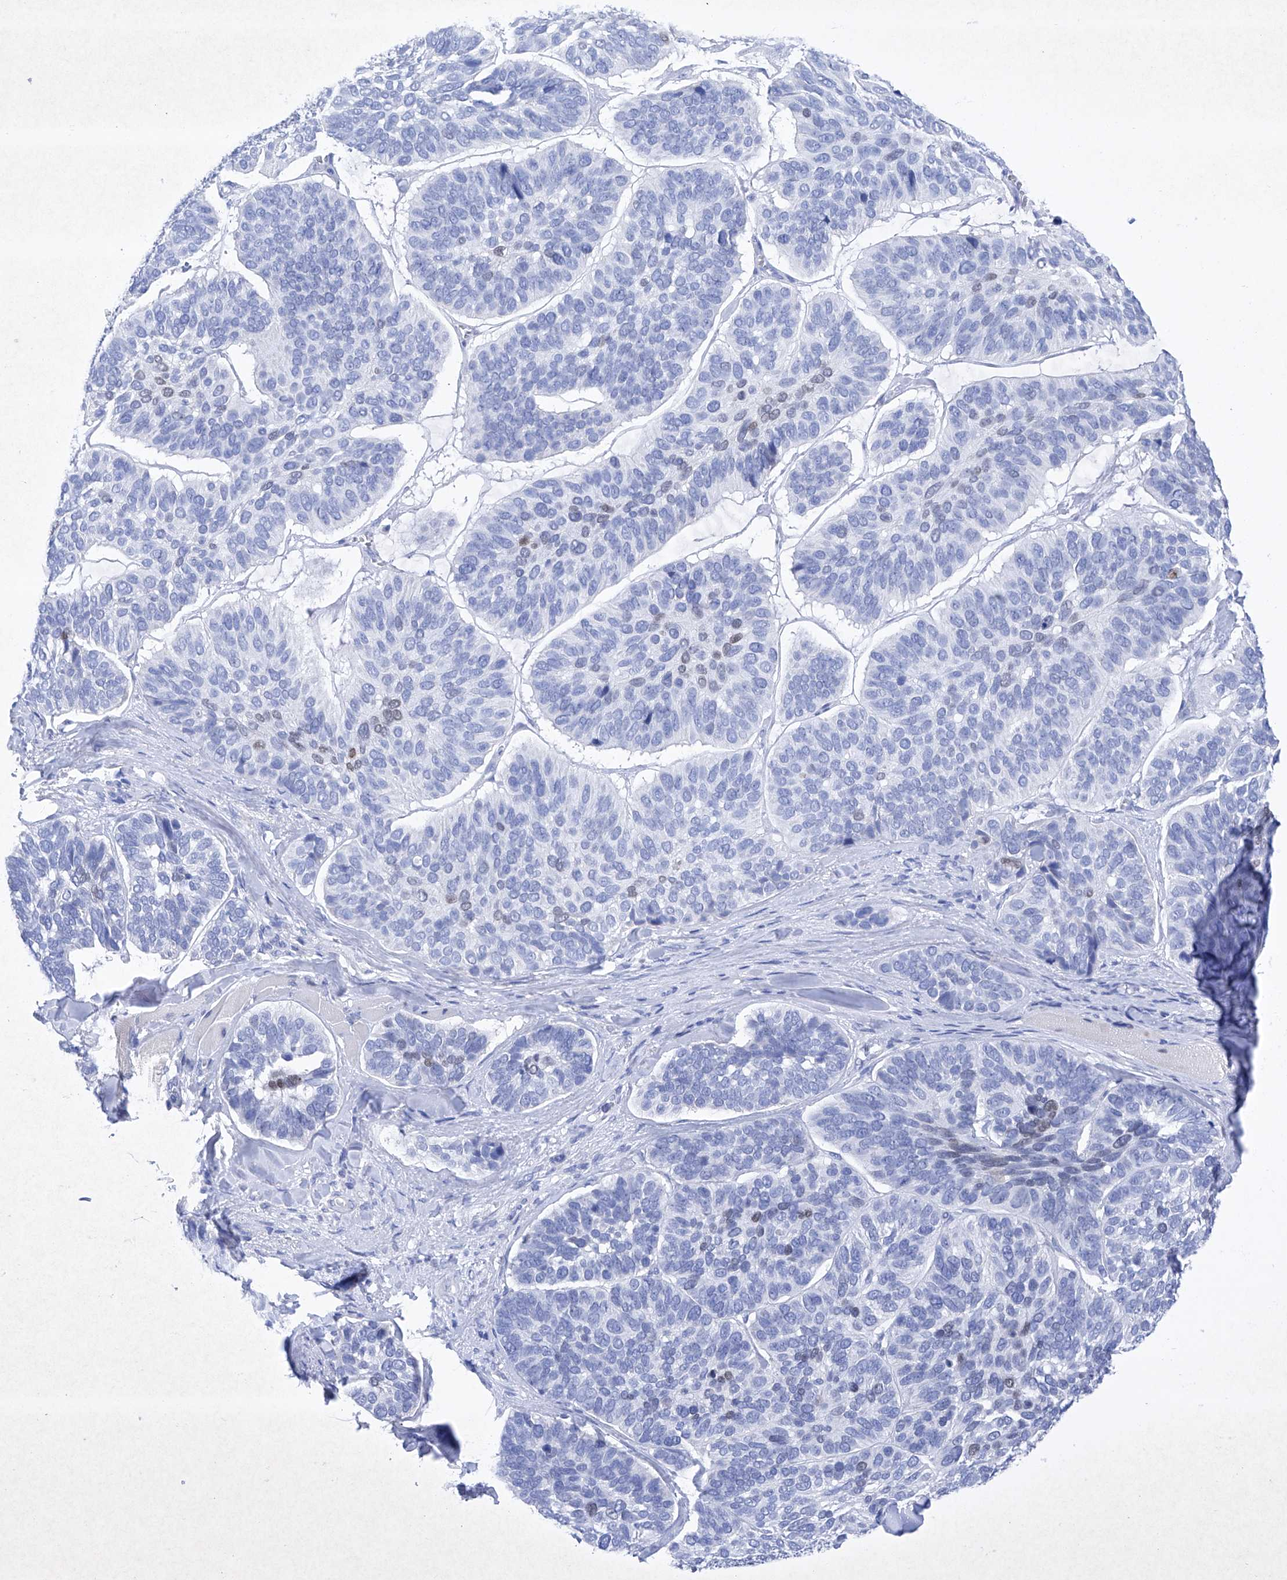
{"staining": {"intensity": "weak", "quantity": "<25%", "location": "nuclear"}, "tissue": "skin cancer", "cell_type": "Tumor cells", "image_type": "cancer", "snomed": [{"axis": "morphology", "description": "Basal cell carcinoma"}, {"axis": "topography", "description": "Skin"}], "caption": "DAB (3,3'-diaminobenzidine) immunohistochemical staining of skin cancer (basal cell carcinoma) shows no significant expression in tumor cells.", "gene": "BARX2", "patient": {"sex": "male", "age": 62}}